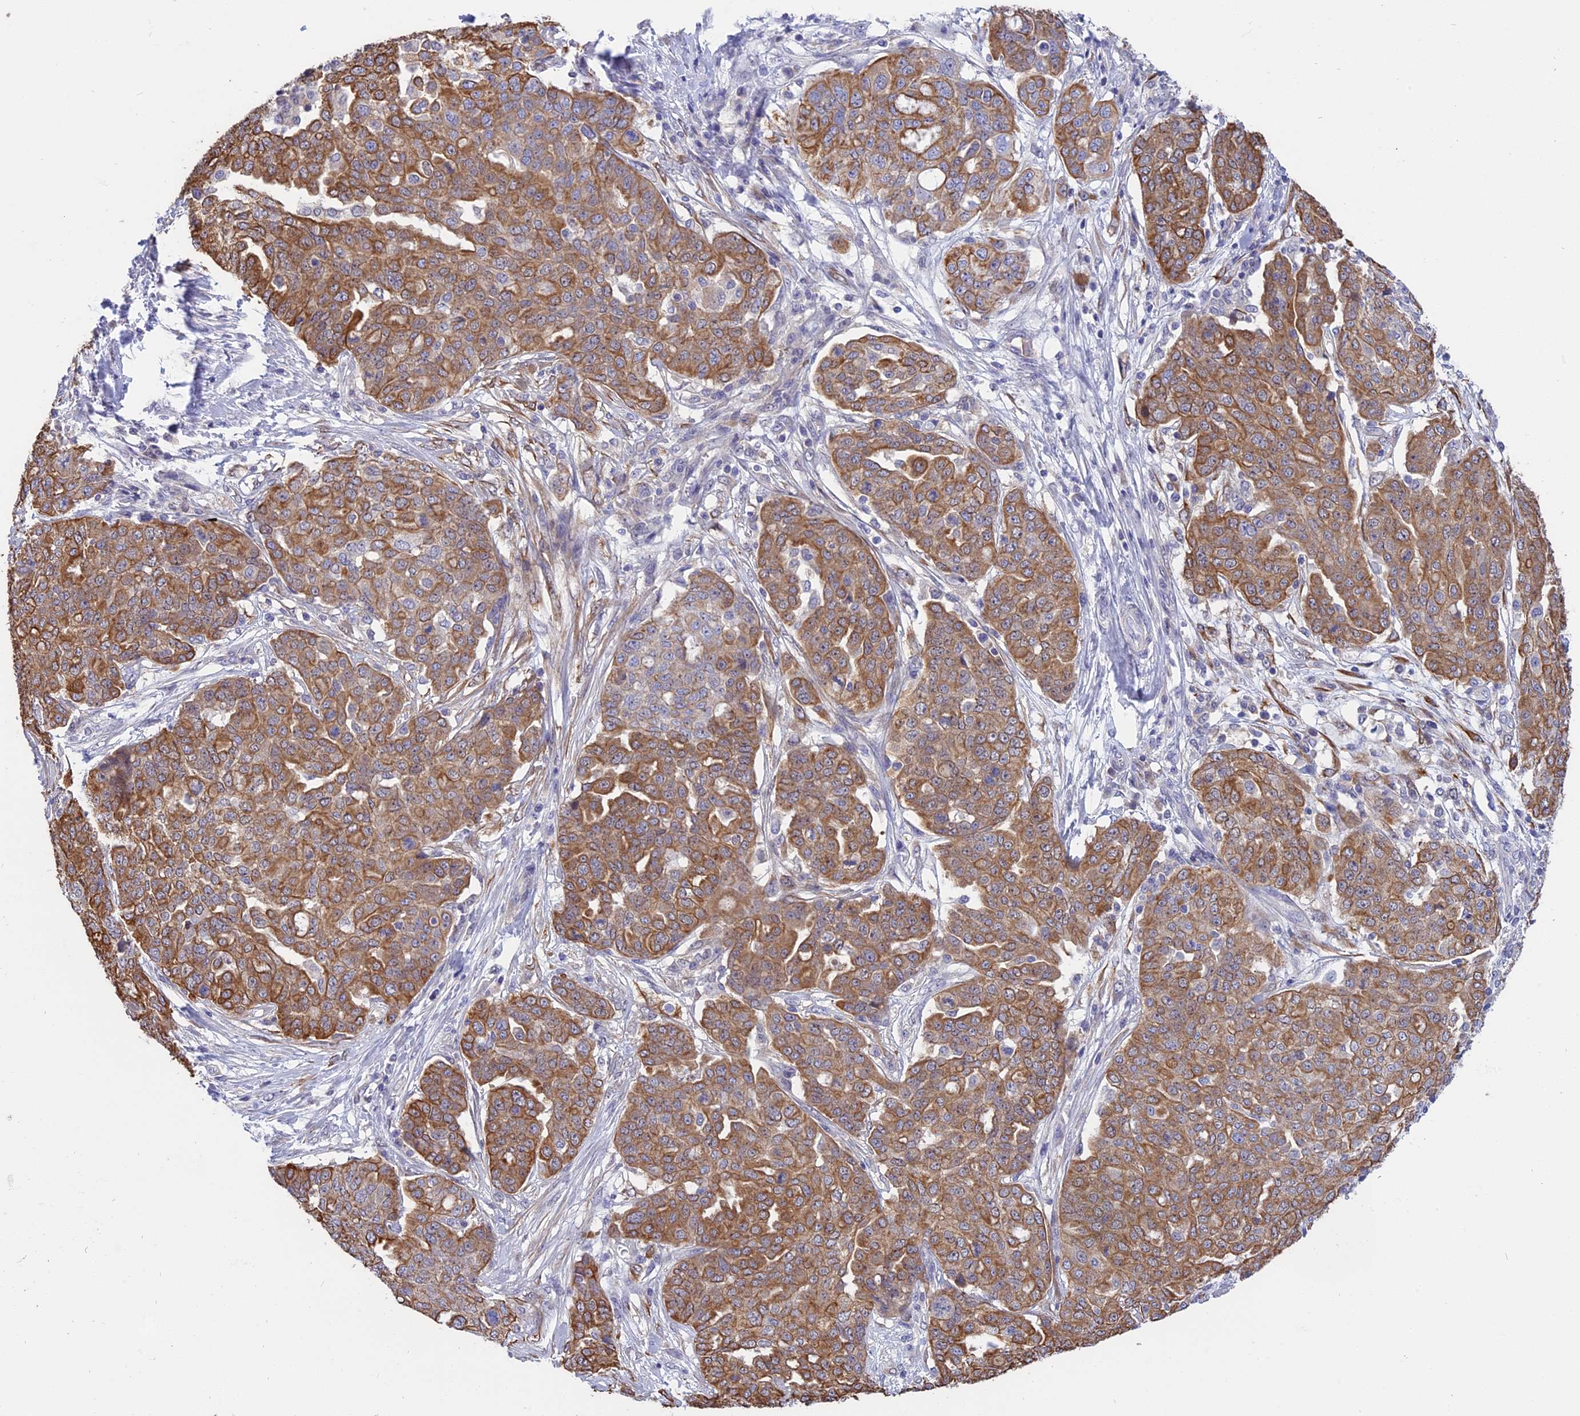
{"staining": {"intensity": "moderate", "quantity": ">75%", "location": "cytoplasmic/membranous"}, "tissue": "ovarian cancer", "cell_type": "Tumor cells", "image_type": "cancer", "snomed": [{"axis": "morphology", "description": "Cystadenocarcinoma, serous, NOS"}, {"axis": "topography", "description": "Soft tissue"}, {"axis": "topography", "description": "Ovary"}], "caption": "Protein staining shows moderate cytoplasmic/membranous staining in approximately >75% of tumor cells in serous cystadenocarcinoma (ovarian).", "gene": "STUB1", "patient": {"sex": "female", "age": 57}}